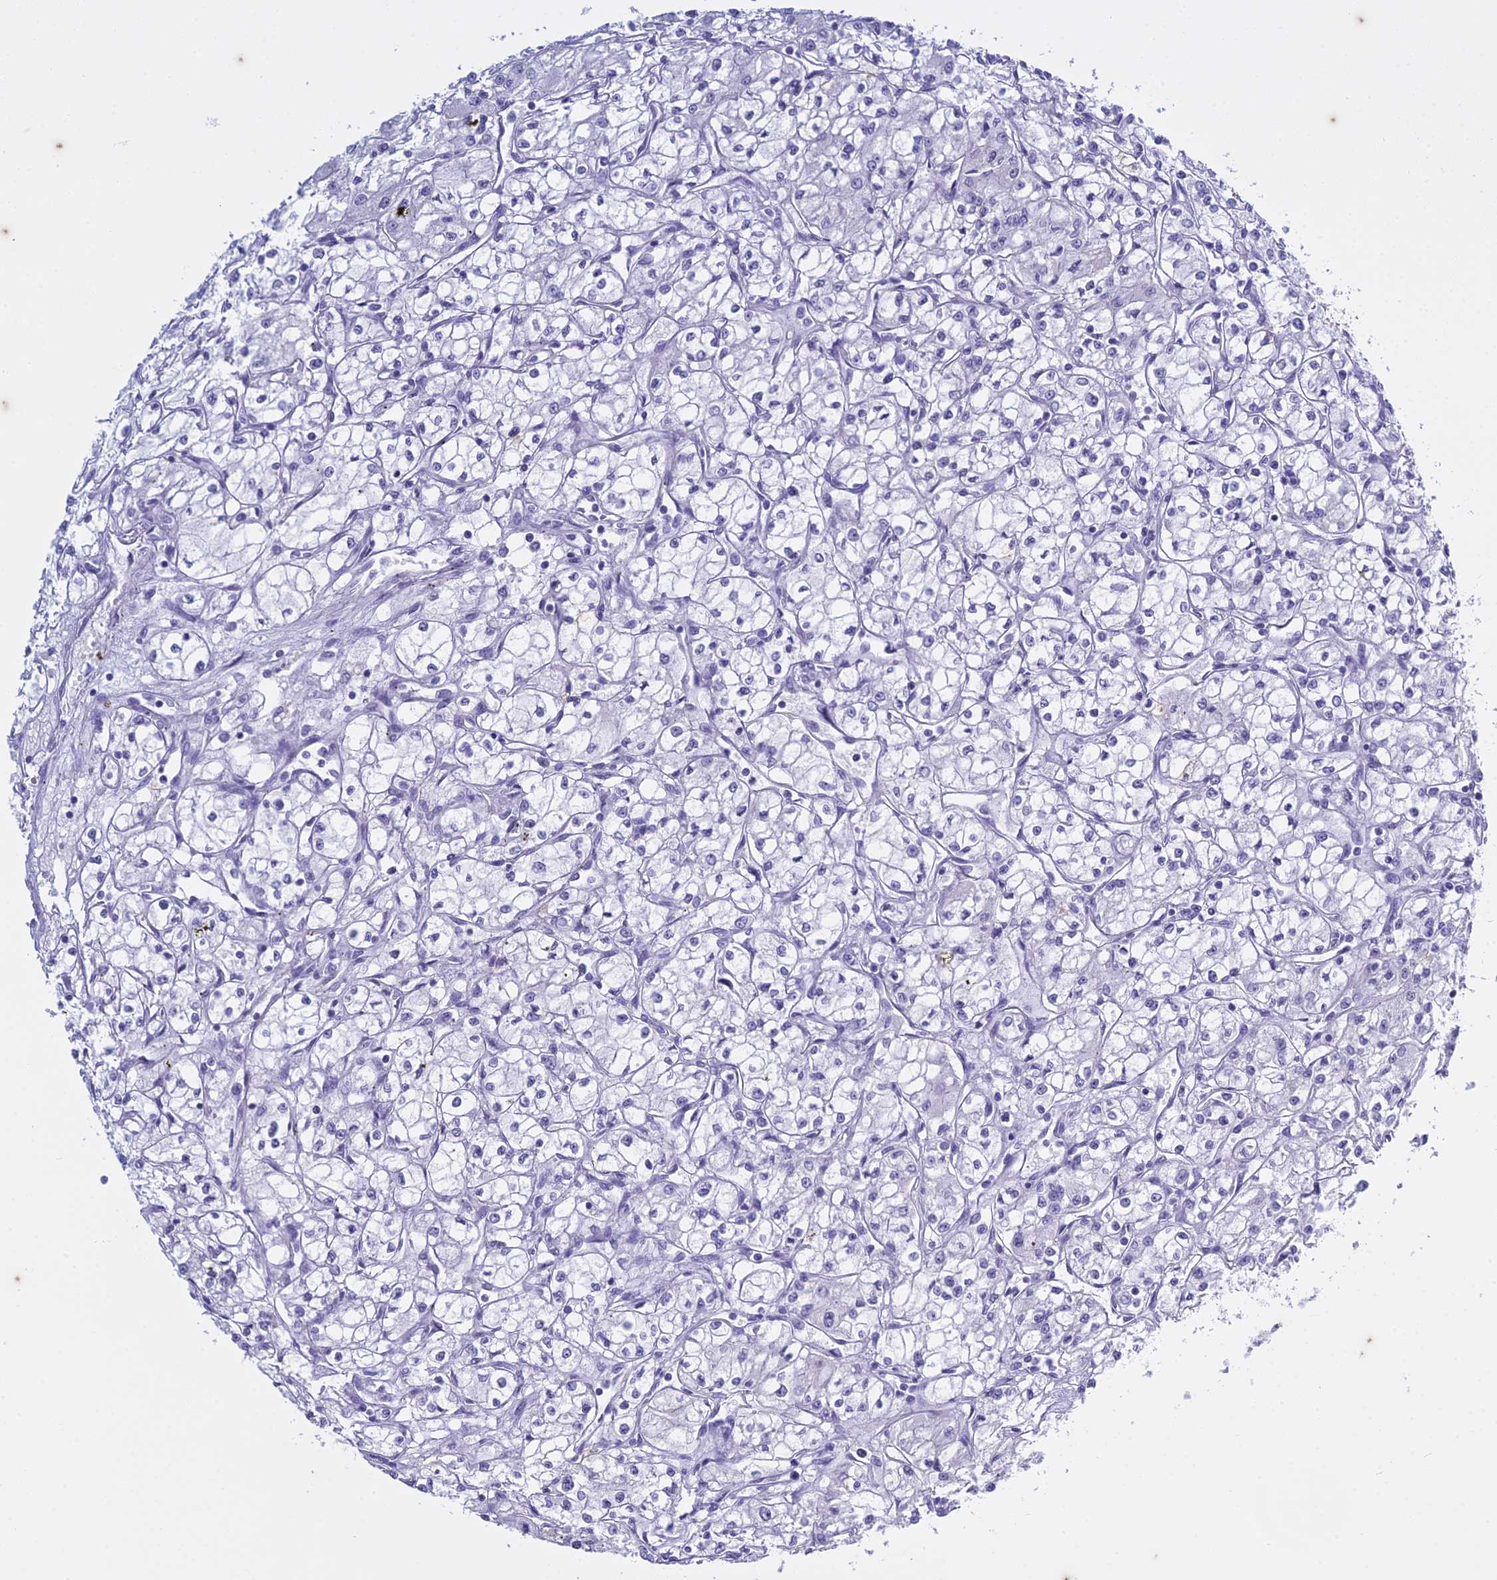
{"staining": {"intensity": "negative", "quantity": "none", "location": "none"}, "tissue": "renal cancer", "cell_type": "Tumor cells", "image_type": "cancer", "snomed": [{"axis": "morphology", "description": "Adenocarcinoma, NOS"}, {"axis": "topography", "description": "Kidney"}], "caption": "Renal cancer stained for a protein using immunohistochemistry demonstrates no positivity tumor cells.", "gene": "HMGB4", "patient": {"sex": "male", "age": 59}}